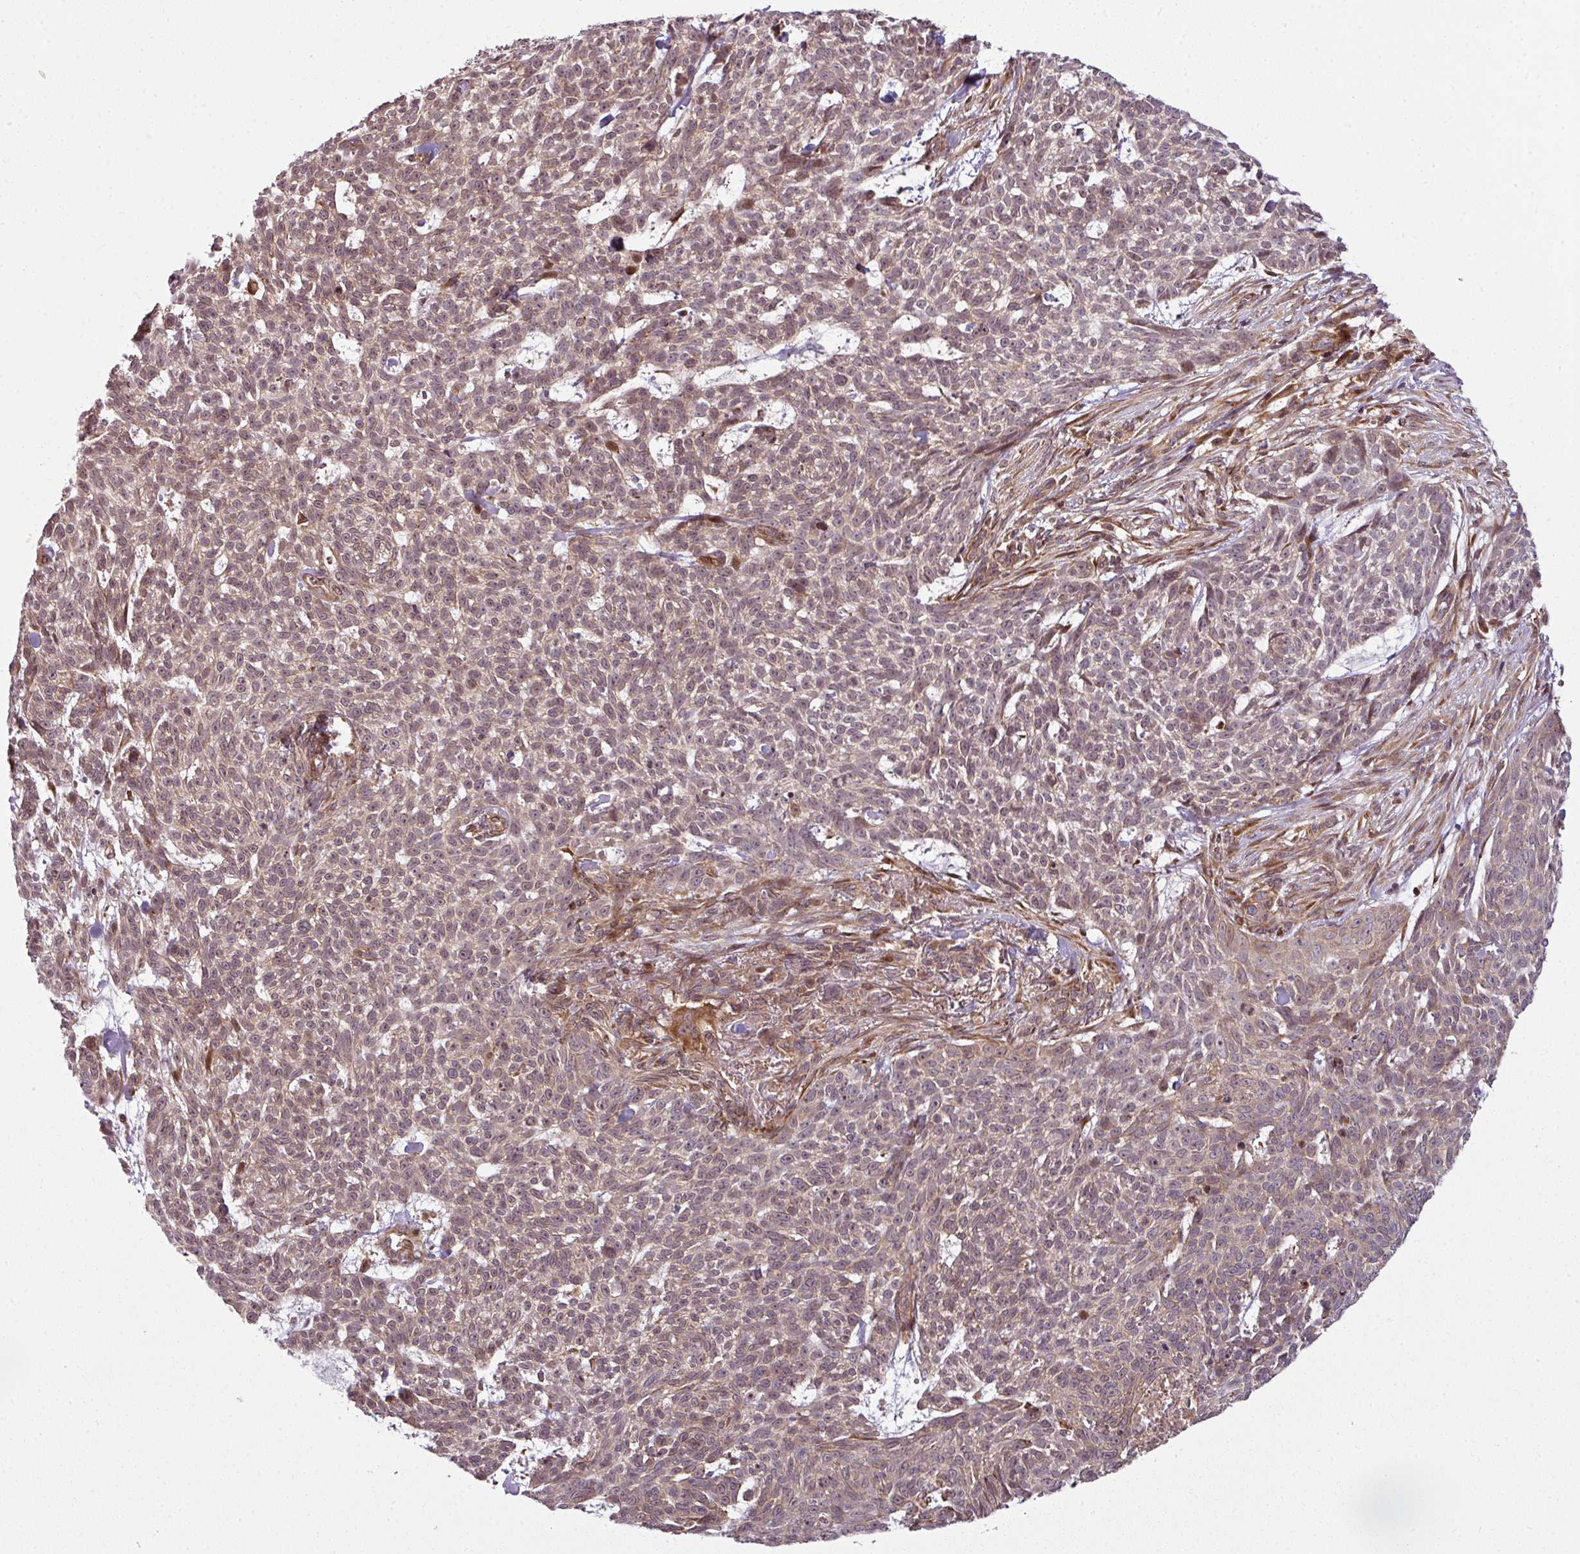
{"staining": {"intensity": "weak", "quantity": ">75%", "location": "nuclear"}, "tissue": "skin cancer", "cell_type": "Tumor cells", "image_type": "cancer", "snomed": [{"axis": "morphology", "description": "Basal cell carcinoma"}, {"axis": "topography", "description": "Skin"}], "caption": "Basal cell carcinoma (skin) tissue reveals weak nuclear positivity in approximately >75% of tumor cells", "gene": "ATAT1", "patient": {"sex": "female", "age": 93}}